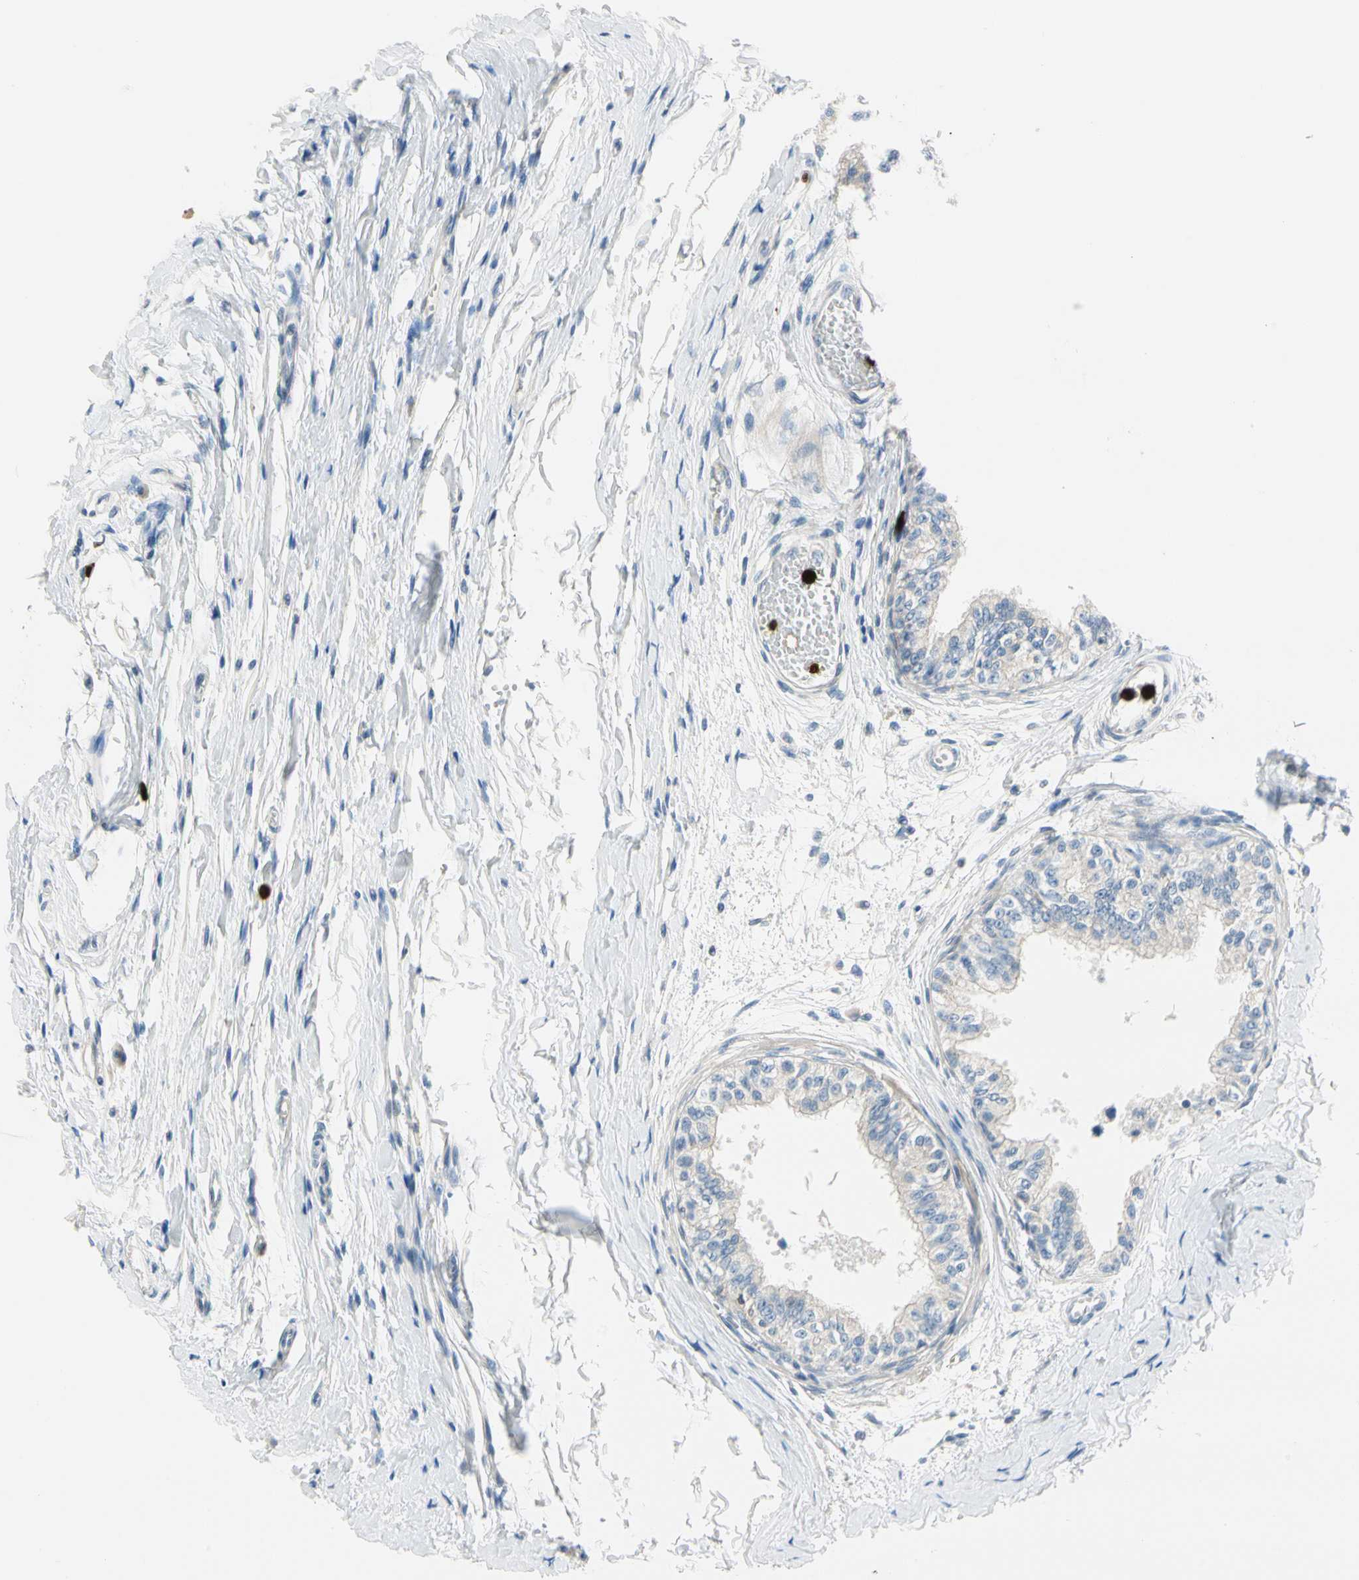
{"staining": {"intensity": "weak", "quantity": "25%-75%", "location": "cytoplasmic/membranous"}, "tissue": "epididymis", "cell_type": "Glandular cells", "image_type": "normal", "snomed": [{"axis": "morphology", "description": "Normal tissue, NOS"}, {"axis": "morphology", "description": "Adenocarcinoma, metastatic, NOS"}, {"axis": "topography", "description": "Testis"}, {"axis": "topography", "description": "Epididymis"}], "caption": "Approximately 25%-75% of glandular cells in unremarkable human epididymis demonstrate weak cytoplasmic/membranous protein staining as visualized by brown immunohistochemical staining.", "gene": "TRAF5", "patient": {"sex": "male", "age": 26}}